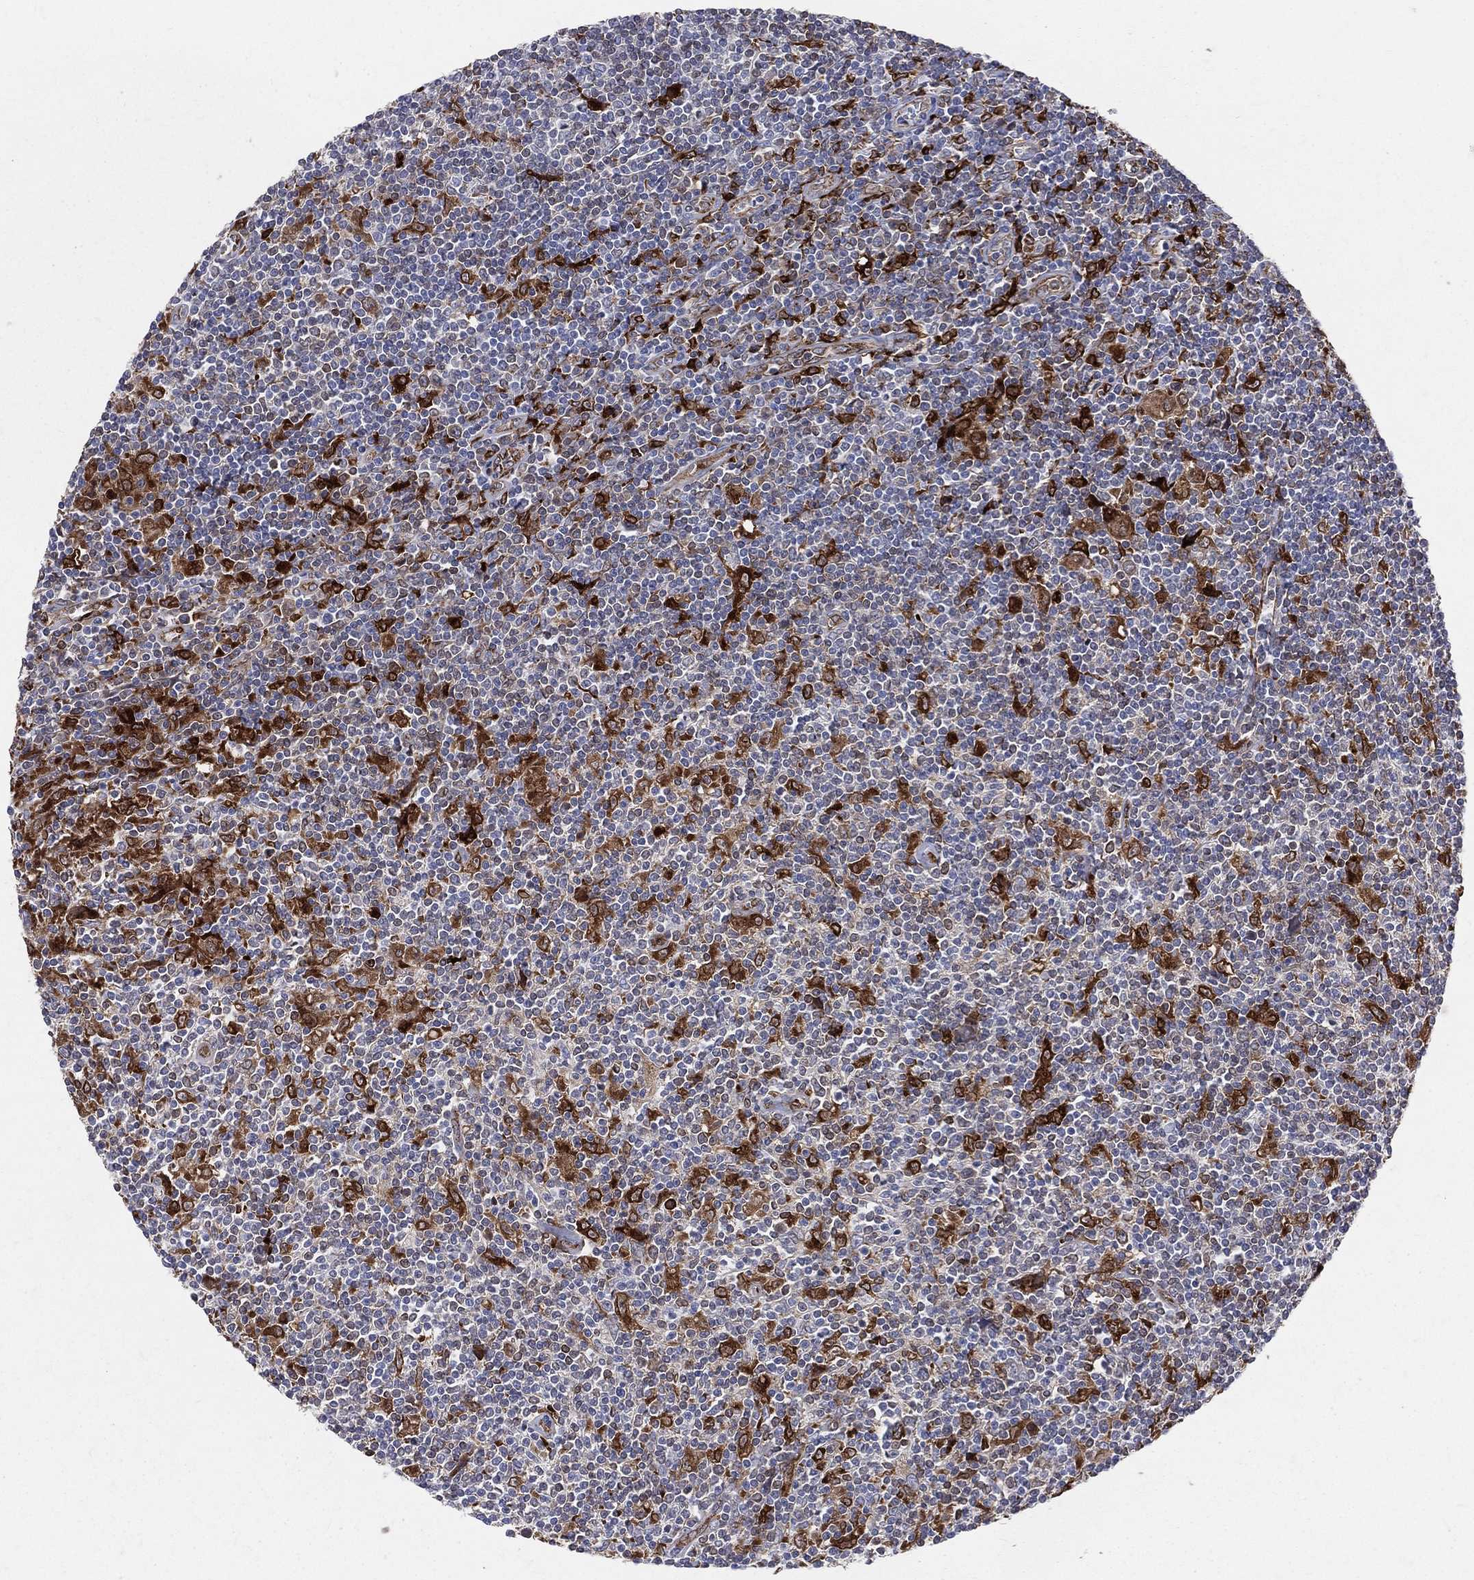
{"staining": {"intensity": "strong", "quantity": "25%-75%", "location": "cytoplasmic/membranous"}, "tissue": "lymphoma", "cell_type": "Tumor cells", "image_type": "cancer", "snomed": [{"axis": "morphology", "description": "Hodgkin's disease, NOS"}, {"axis": "topography", "description": "Lymph node"}], "caption": "Immunohistochemistry (IHC) photomicrograph of human lymphoma stained for a protein (brown), which demonstrates high levels of strong cytoplasmic/membranous expression in approximately 25%-75% of tumor cells.", "gene": "CD74", "patient": {"sex": "male", "age": 40}}